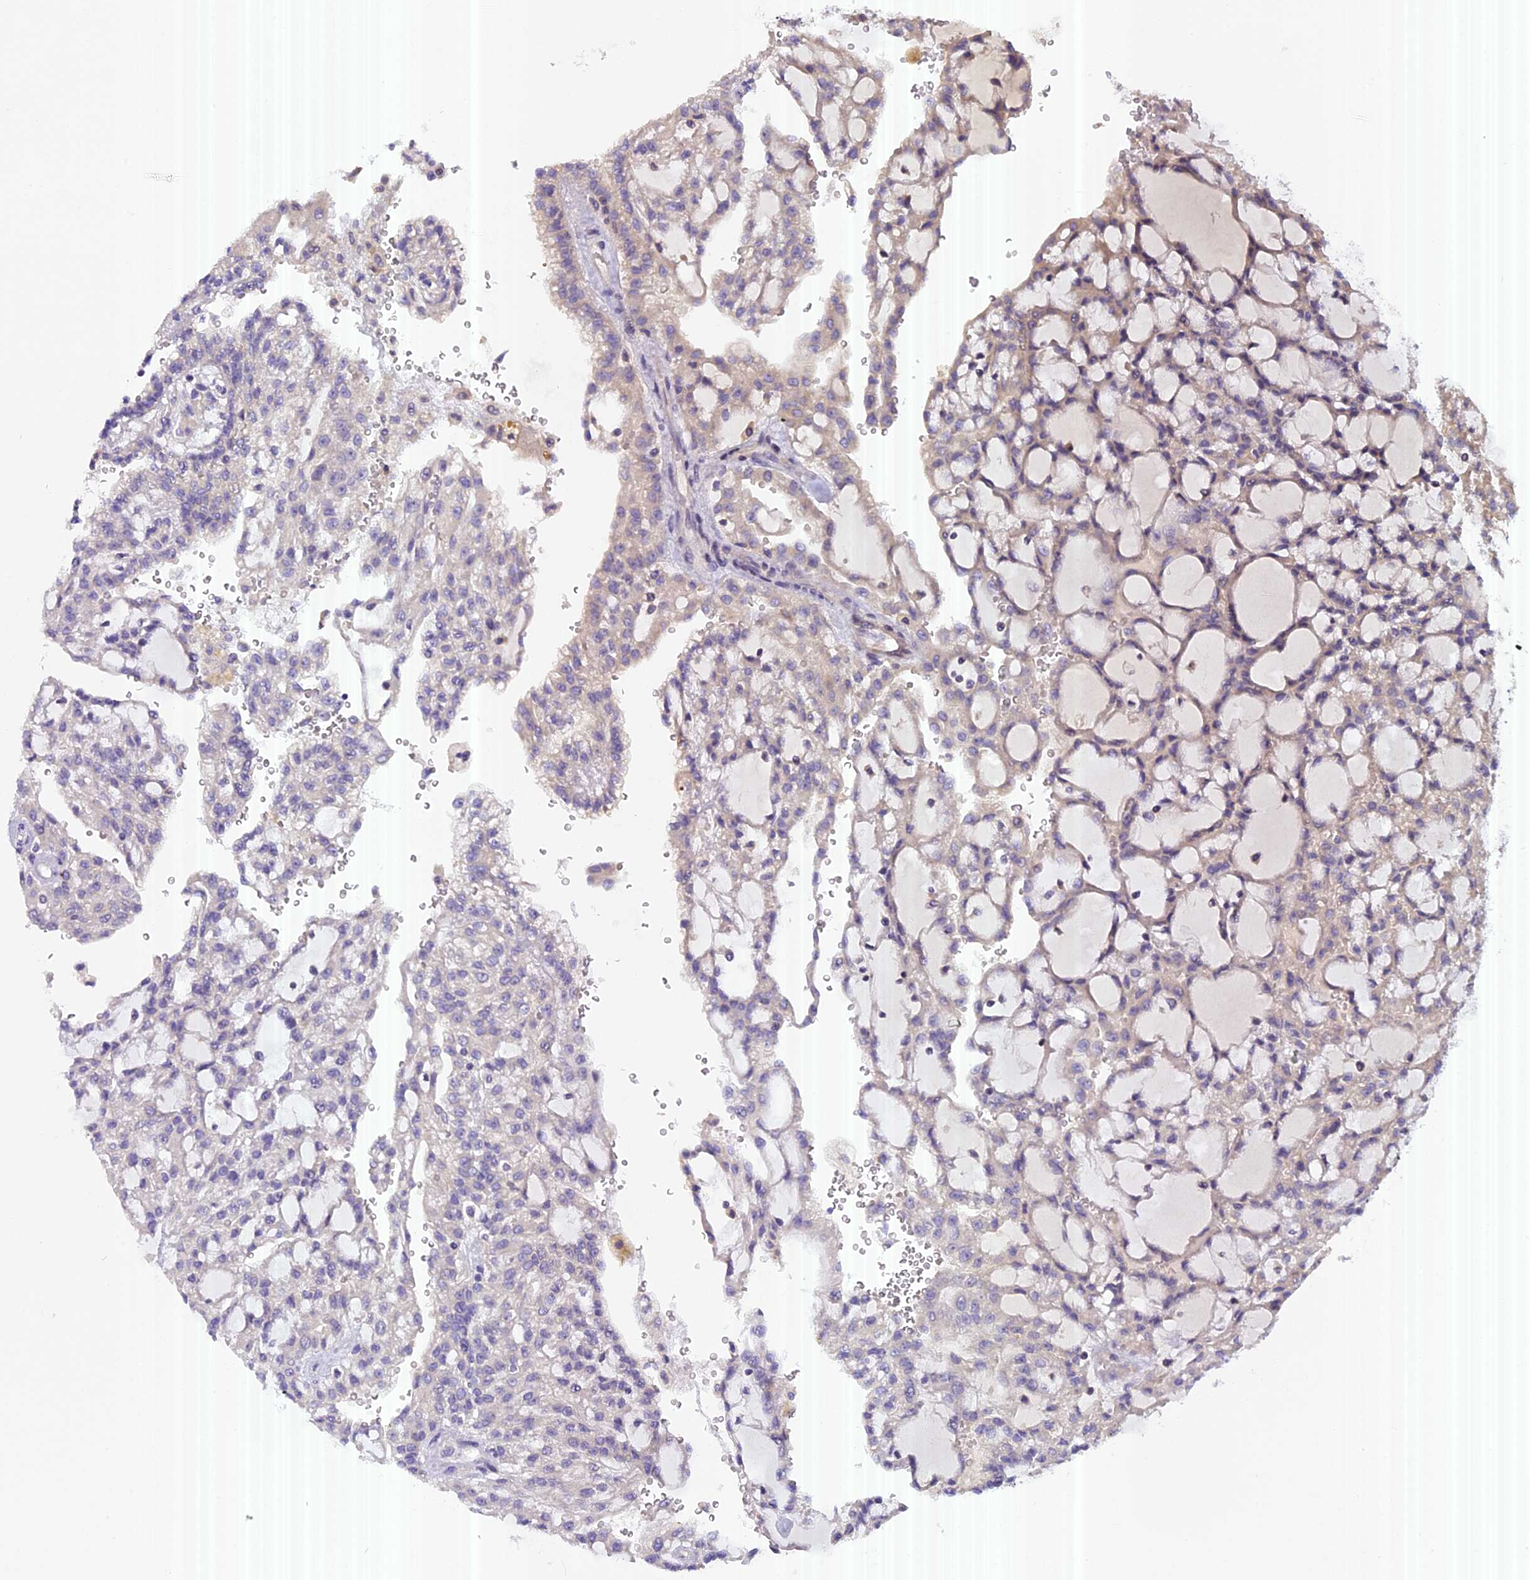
{"staining": {"intensity": "negative", "quantity": "none", "location": "none"}, "tissue": "renal cancer", "cell_type": "Tumor cells", "image_type": "cancer", "snomed": [{"axis": "morphology", "description": "Adenocarcinoma, NOS"}, {"axis": "topography", "description": "Kidney"}], "caption": "Renal cancer (adenocarcinoma) stained for a protein using immunohistochemistry (IHC) shows no expression tumor cells.", "gene": "FAM98C", "patient": {"sex": "male", "age": 63}}